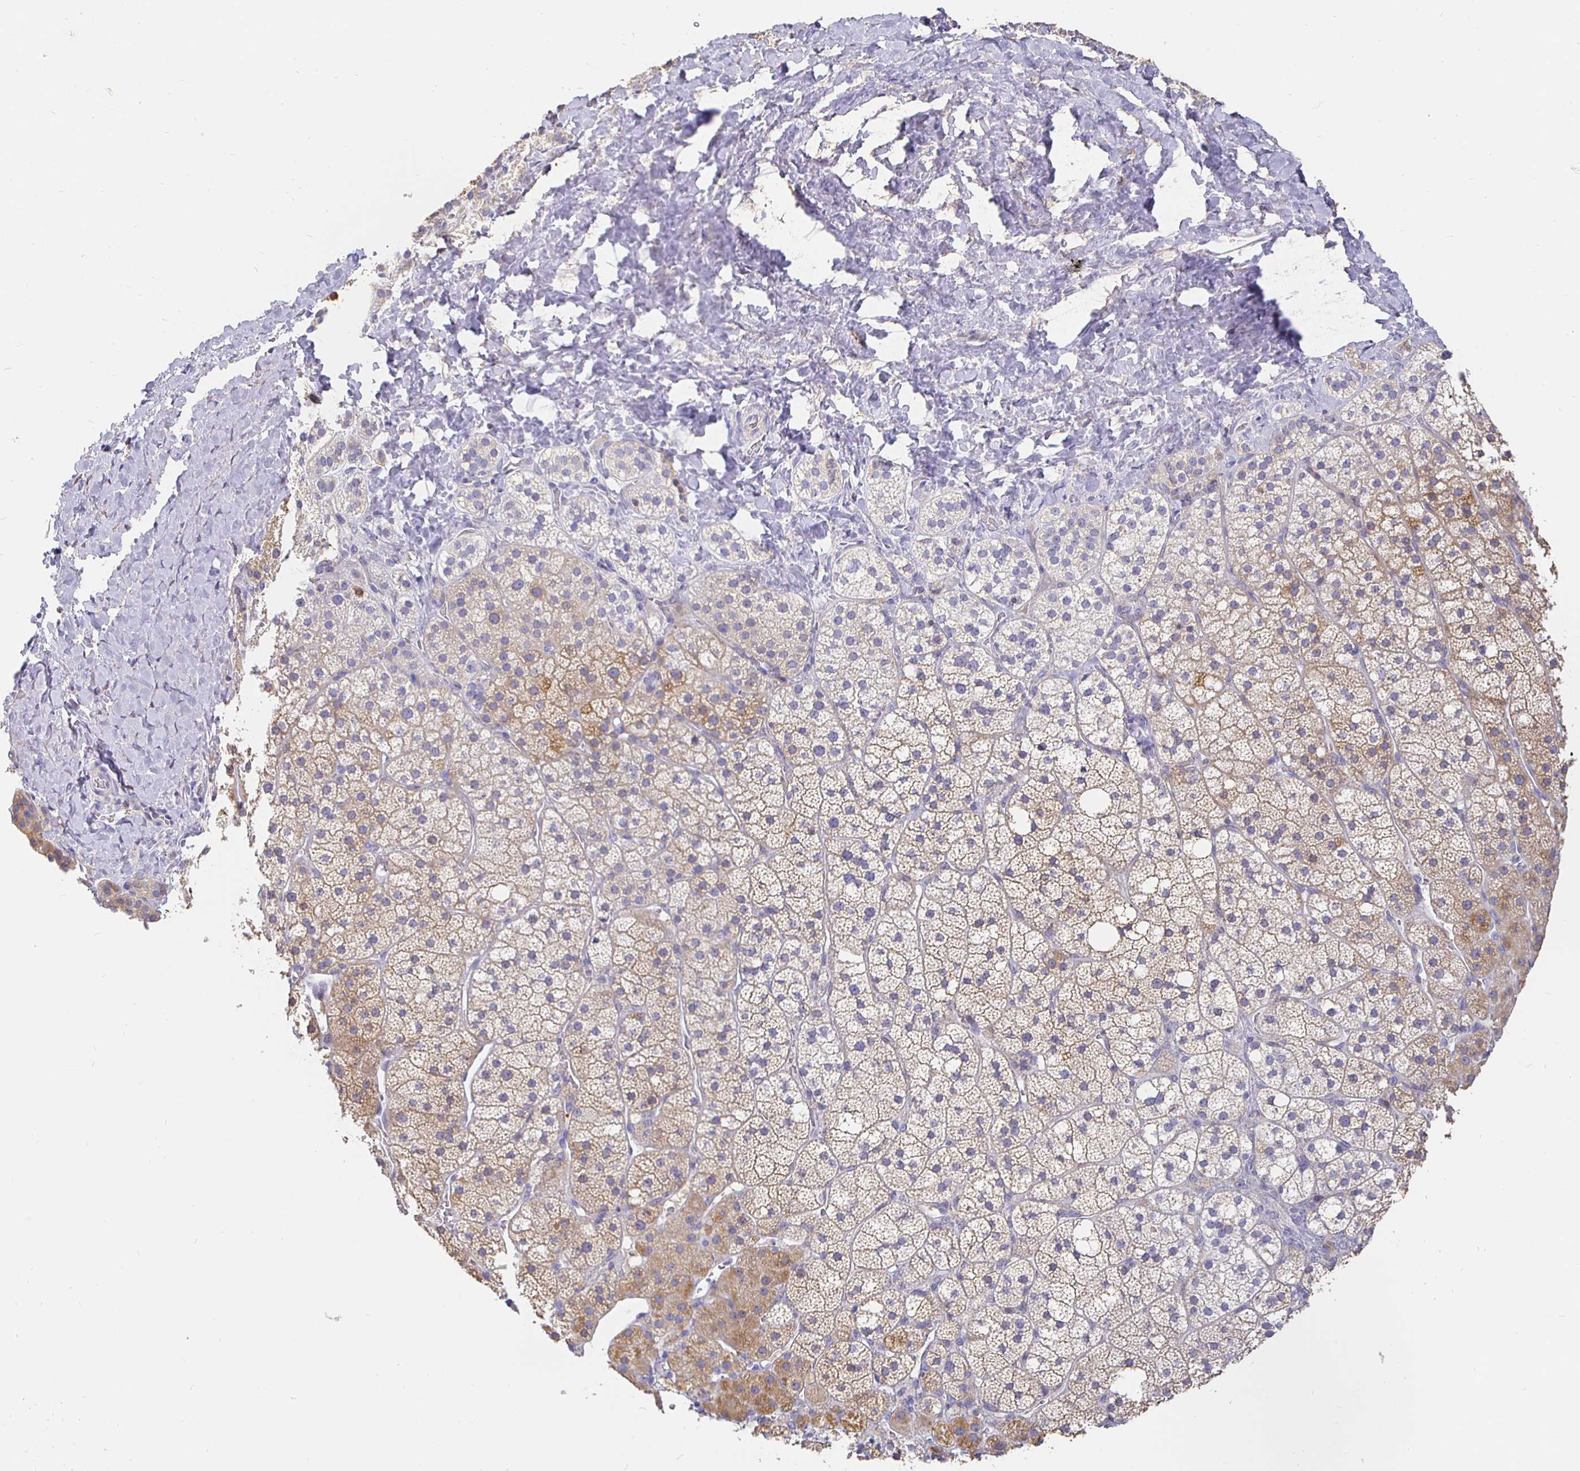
{"staining": {"intensity": "moderate", "quantity": "<25%", "location": "cytoplasmic/membranous"}, "tissue": "adrenal gland", "cell_type": "Glandular cells", "image_type": "normal", "snomed": [{"axis": "morphology", "description": "Normal tissue, NOS"}, {"axis": "topography", "description": "Adrenal gland"}], "caption": "Moderate cytoplasmic/membranous positivity is identified in approximately <25% of glandular cells in unremarkable adrenal gland. (Brightfield microscopy of DAB IHC at high magnification).", "gene": "CXCR3", "patient": {"sex": "male", "age": 53}}